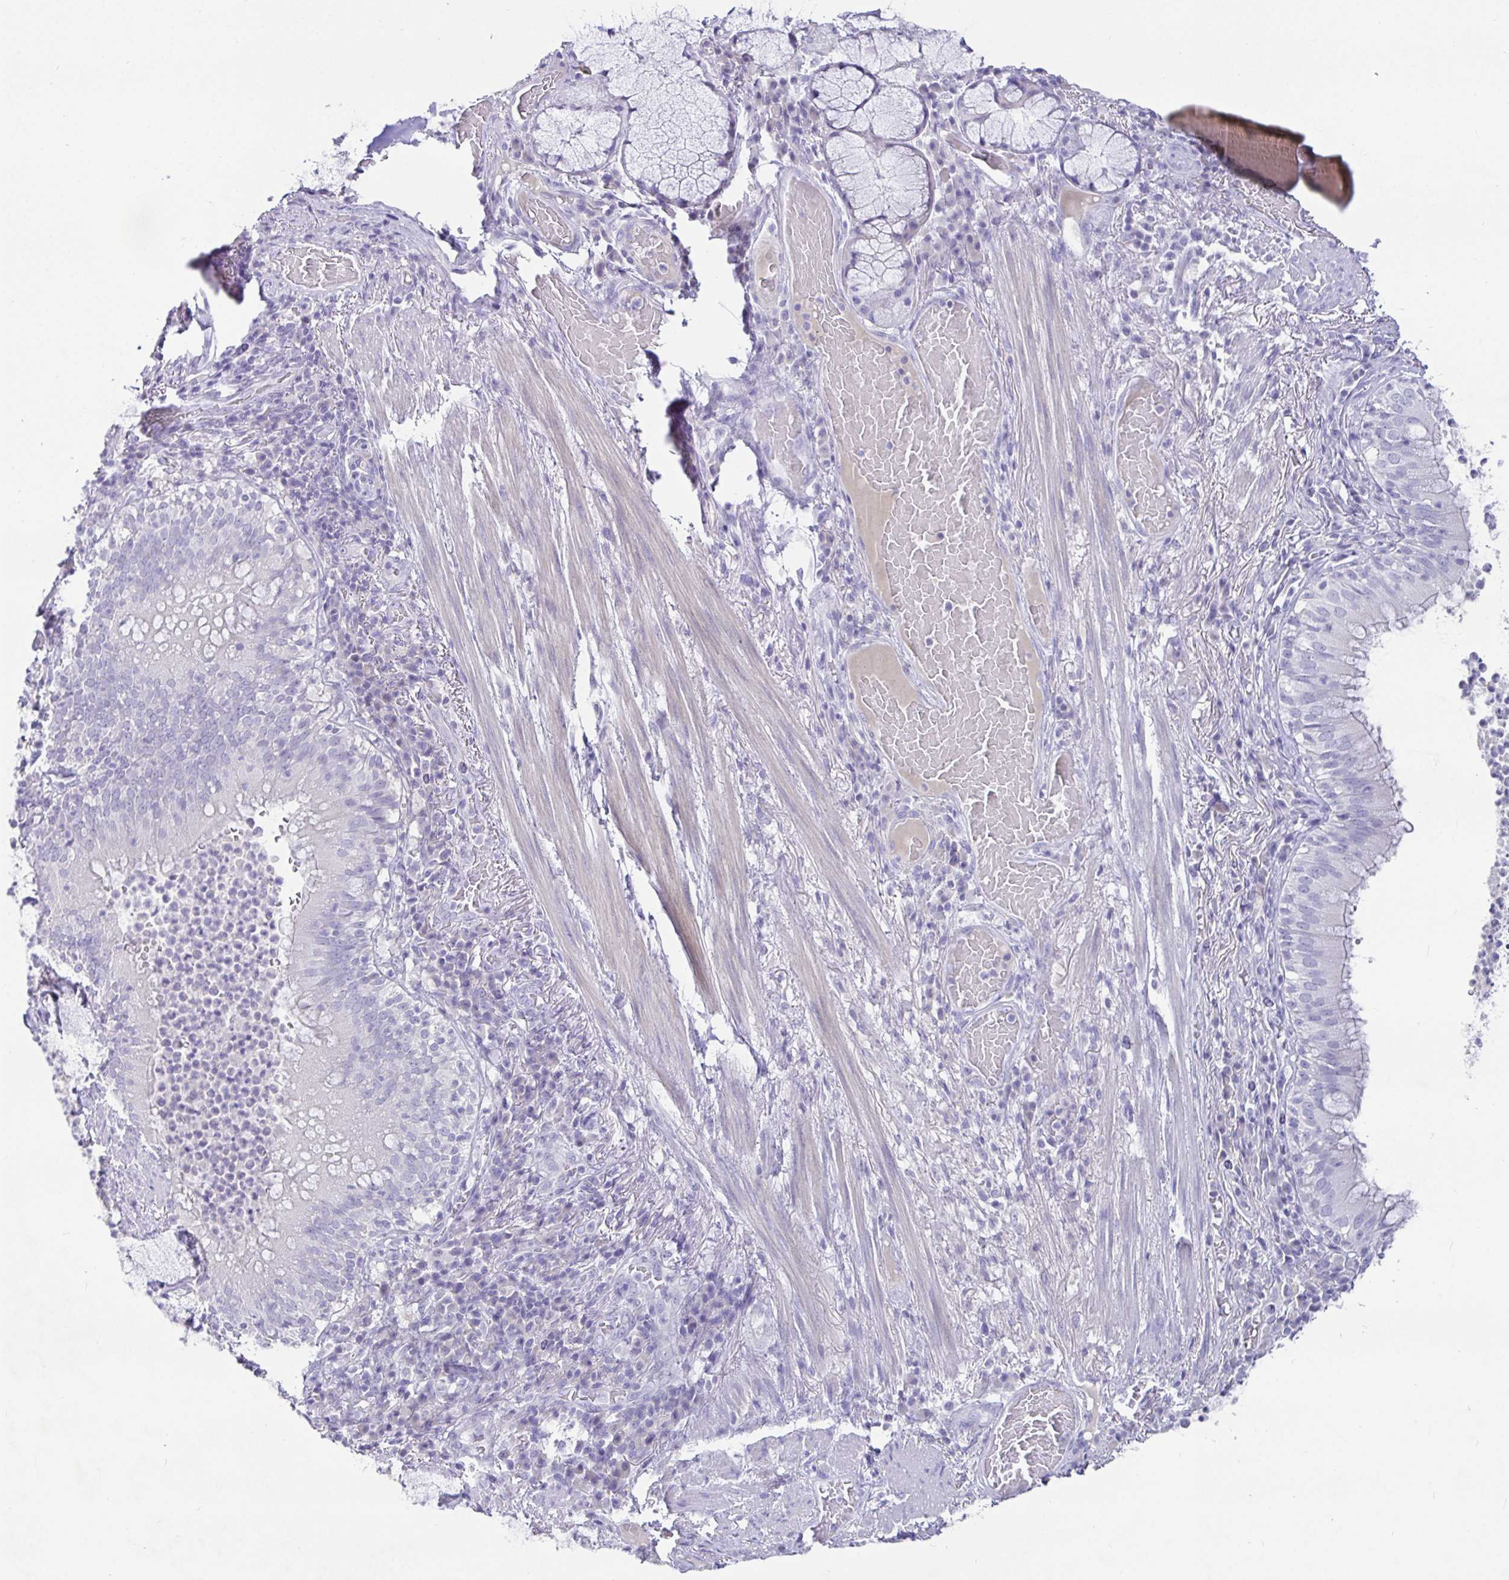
{"staining": {"intensity": "negative", "quantity": "none", "location": "none"}, "tissue": "bronchus", "cell_type": "Respiratory epithelial cells", "image_type": "normal", "snomed": [{"axis": "morphology", "description": "Normal tissue, NOS"}, {"axis": "topography", "description": "Lymph node"}, {"axis": "topography", "description": "Bronchus"}], "caption": "The immunohistochemistry (IHC) image has no significant positivity in respiratory epithelial cells of bronchus.", "gene": "TPTE", "patient": {"sex": "male", "age": 56}}